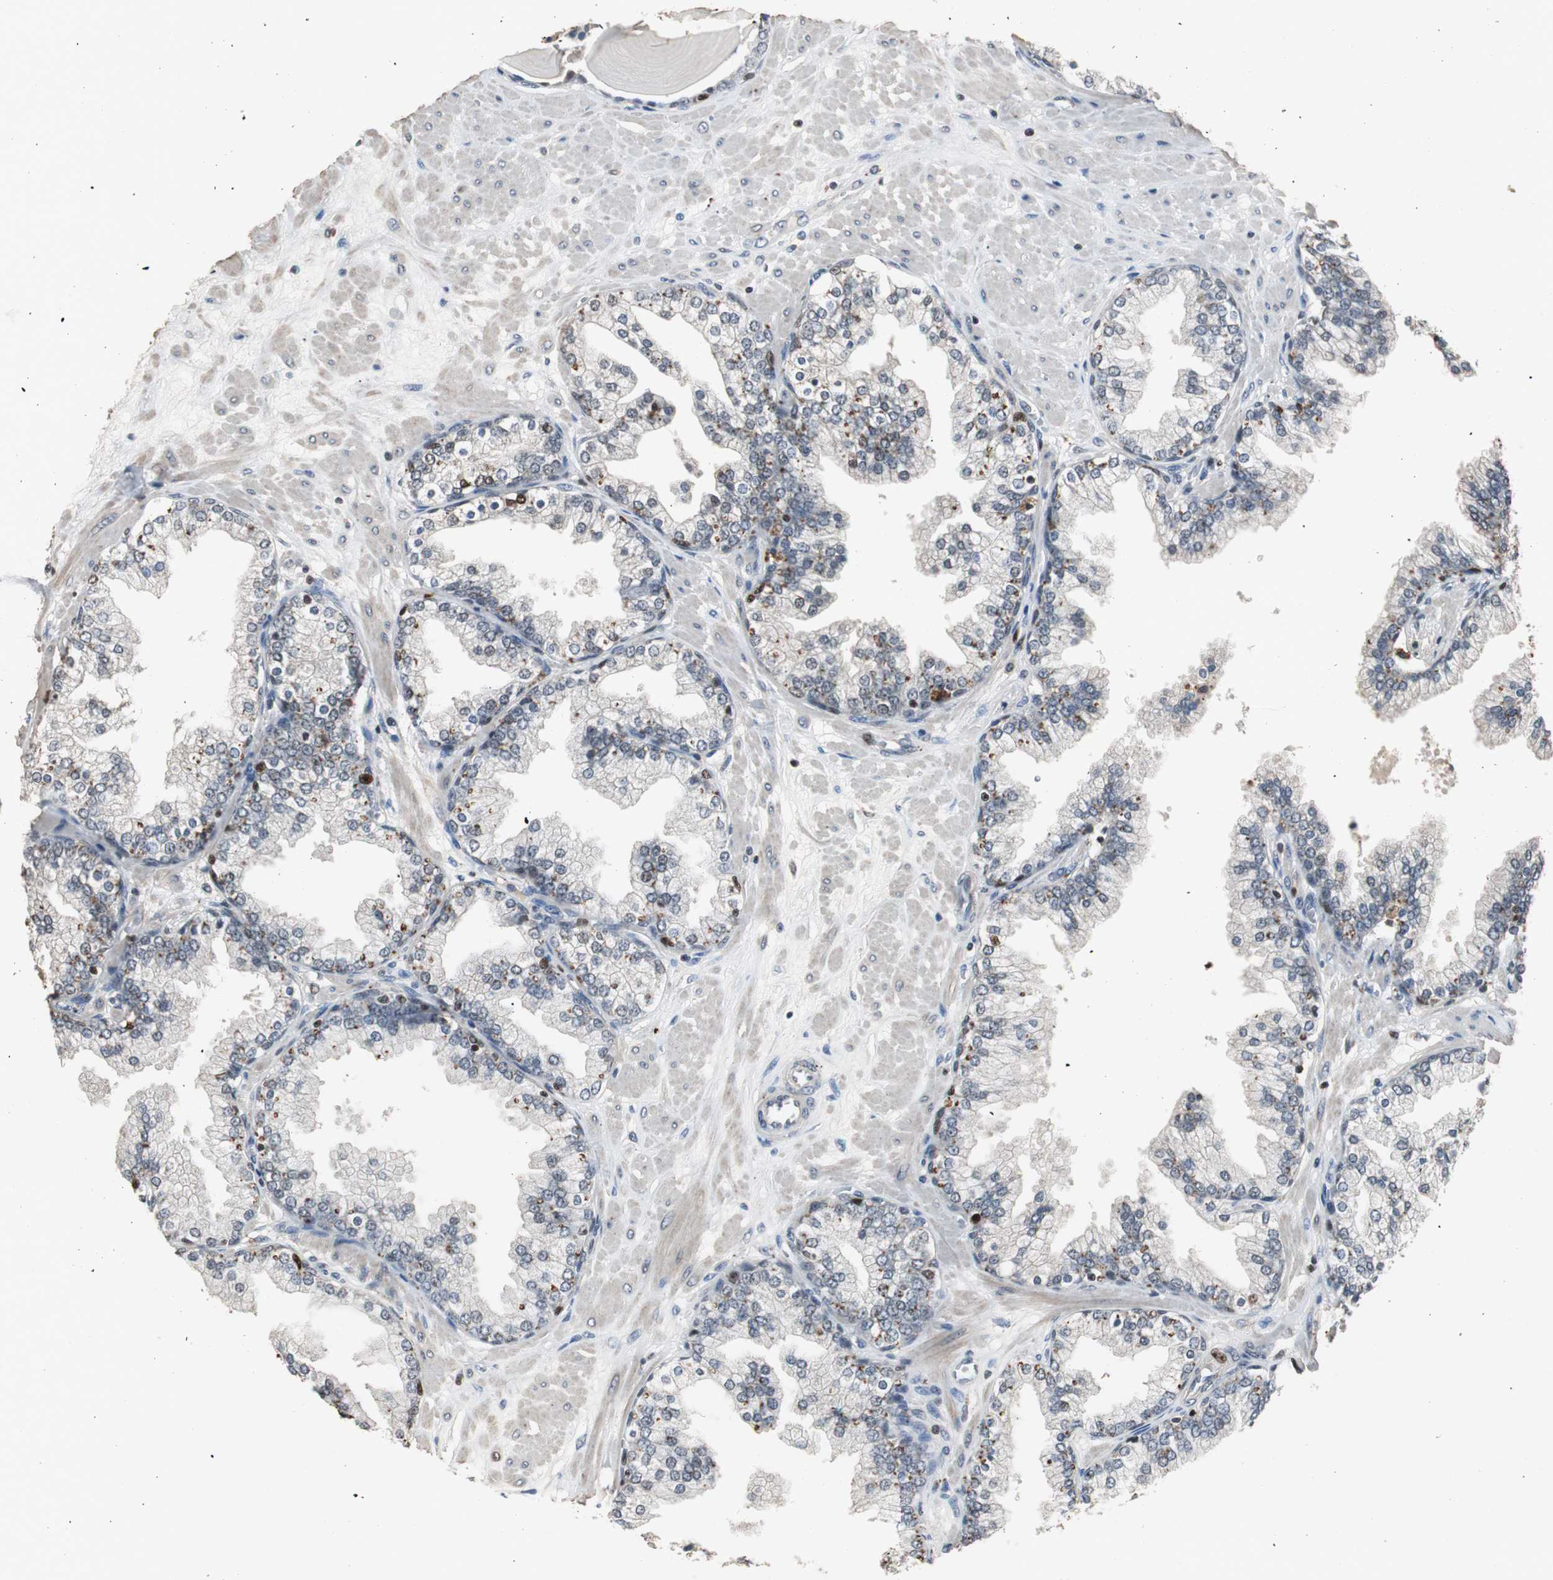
{"staining": {"intensity": "moderate", "quantity": "<25%", "location": "nuclear"}, "tissue": "prostate", "cell_type": "Glandular cells", "image_type": "normal", "snomed": [{"axis": "morphology", "description": "Normal tissue, NOS"}, {"axis": "topography", "description": "Prostate"}], "caption": "A high-resolution micrograph shows immunohistochemistry staining of normal prostate, which displays moderate nuclear expression in approximately <25% of glandular cells.", "gene": "FEN1", "patient": {"sex": "male", "age": 51}}